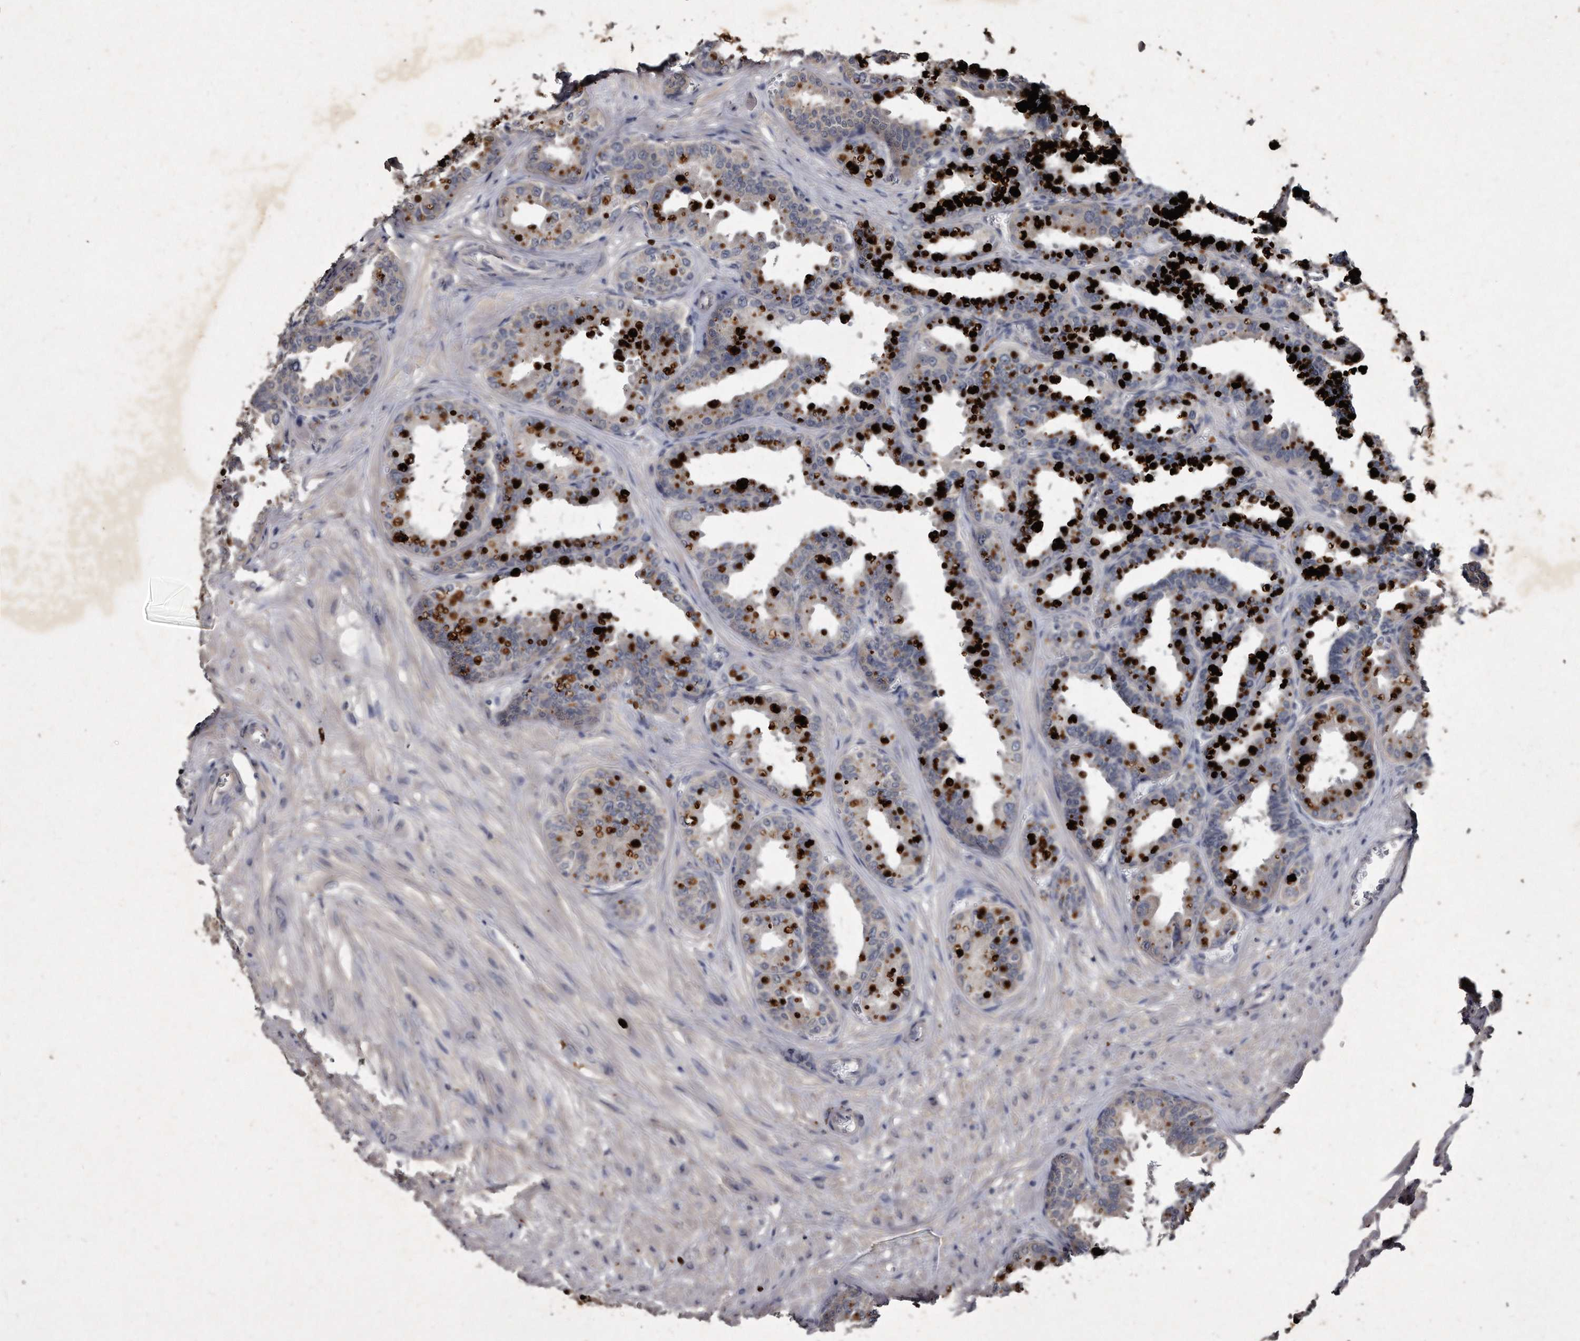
{"staining": {"intensity": "negative", "quantity": "none", "location": "none"}, "tissue": "seminal vesicle", "cell_type": "Glandular cells", "image_type": "normal", "snomed": [{"axis": "morphology", "description": "Normal tissue, NOS"}, {"axis": "topography", "description": "Prostate"}, {"axis": "topography", "description": "Seminal veicle"}], "caption": "Micrograph shows no significant protein staining in glandular cells of benign seminal vesicle. (Brightfield microscopy of DAB immunohistochemistry at high magnification).", "gene": "KLHDC3", "patient": {"sex": "male", "age": 51}}